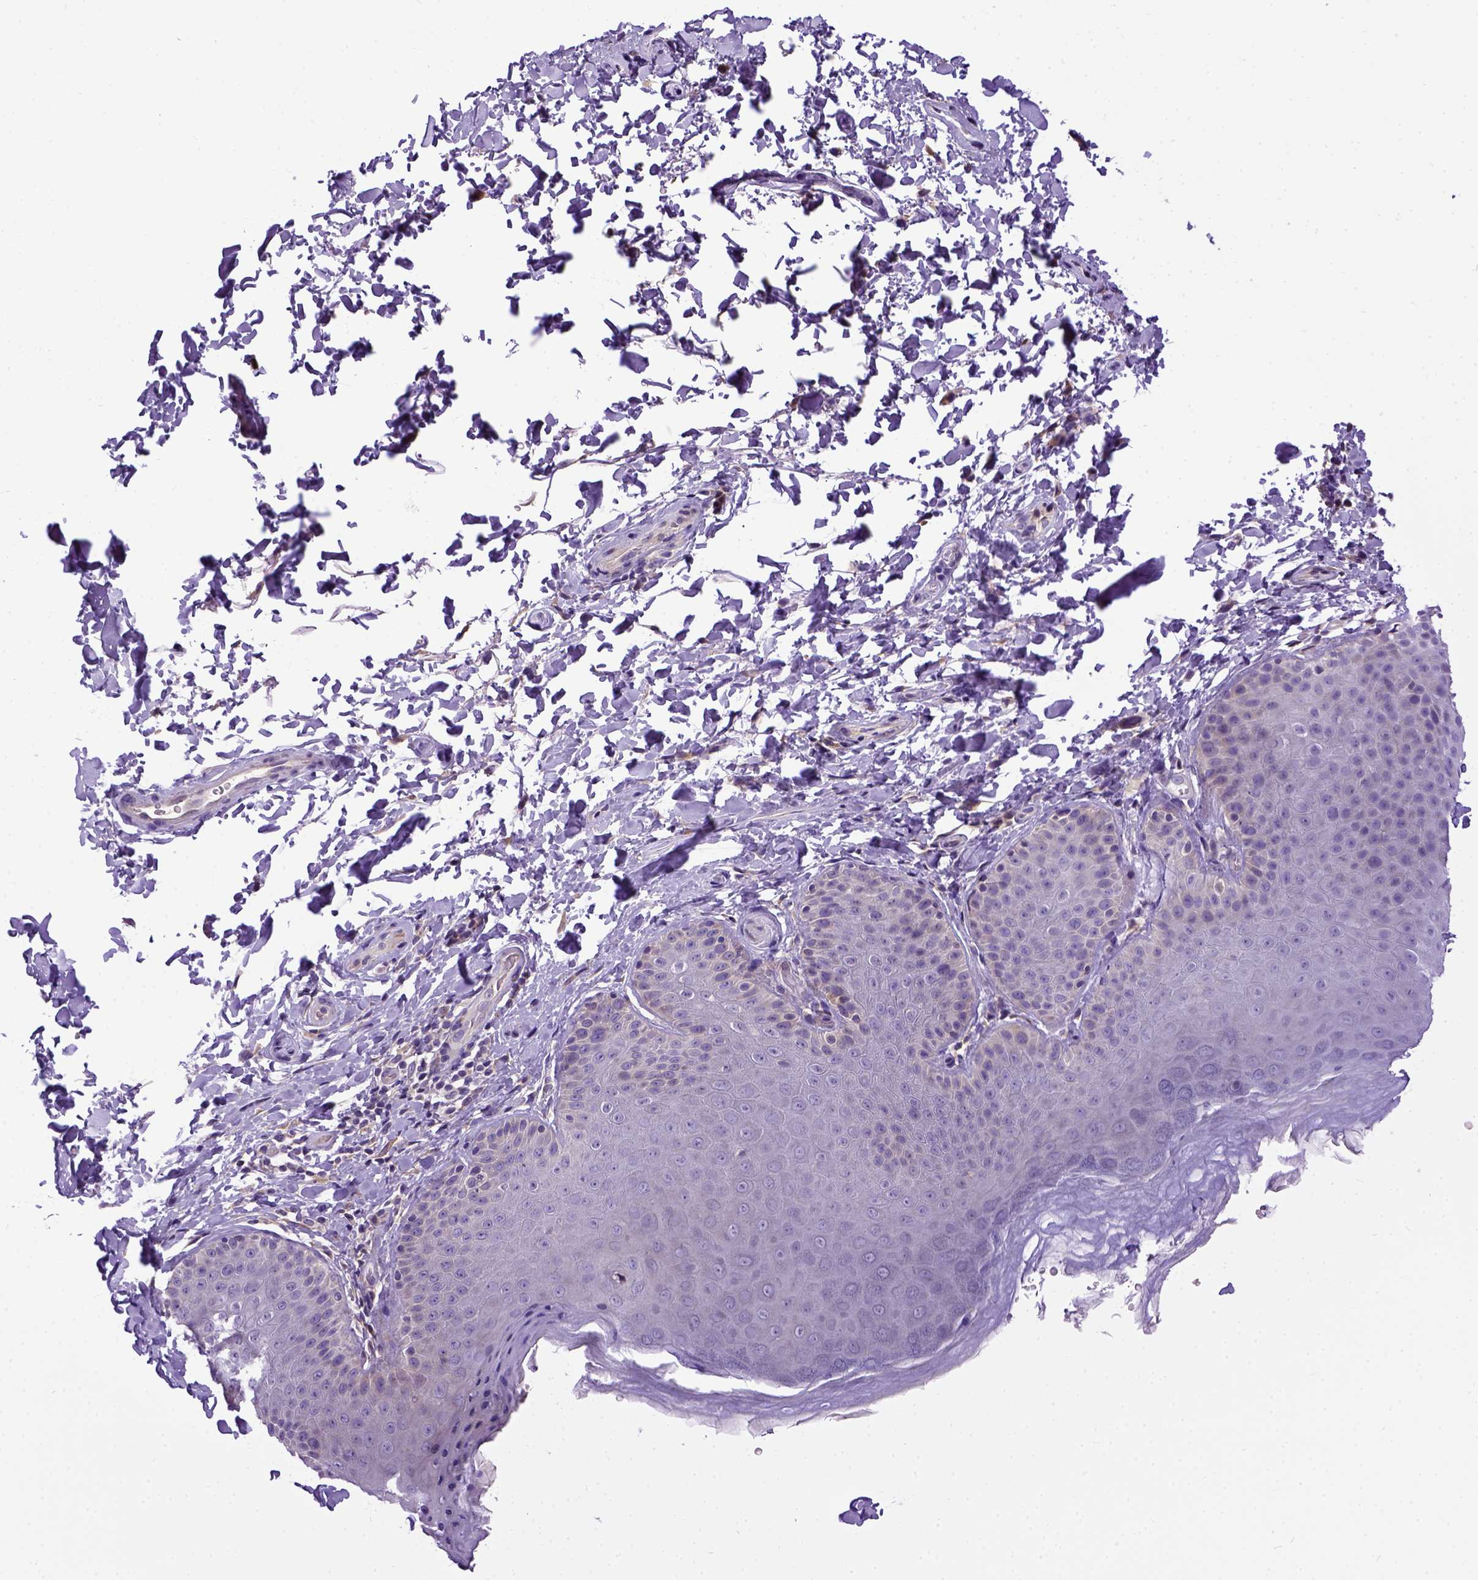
{"staining": {"intensity": "negative", "quantity": "none", "location": "none"}, "tissue": "skin", "cell_type": "Epidermal cells", "image_type": "normal", "snomed": [{"axis": "morphology", "description": "Normal tissue, NOS"}, {"axis": "topography", "description": "Anal"}, {"axis": "topography", "description": "Peripheral nerve tissue"}], "caption": "High power microscopy image of an IHC micrograph of unremarkable skin, revealing no significant expression in epidermal cells.", "gene": "NEK5", "patient": {"sex": "male", "age": 51}}